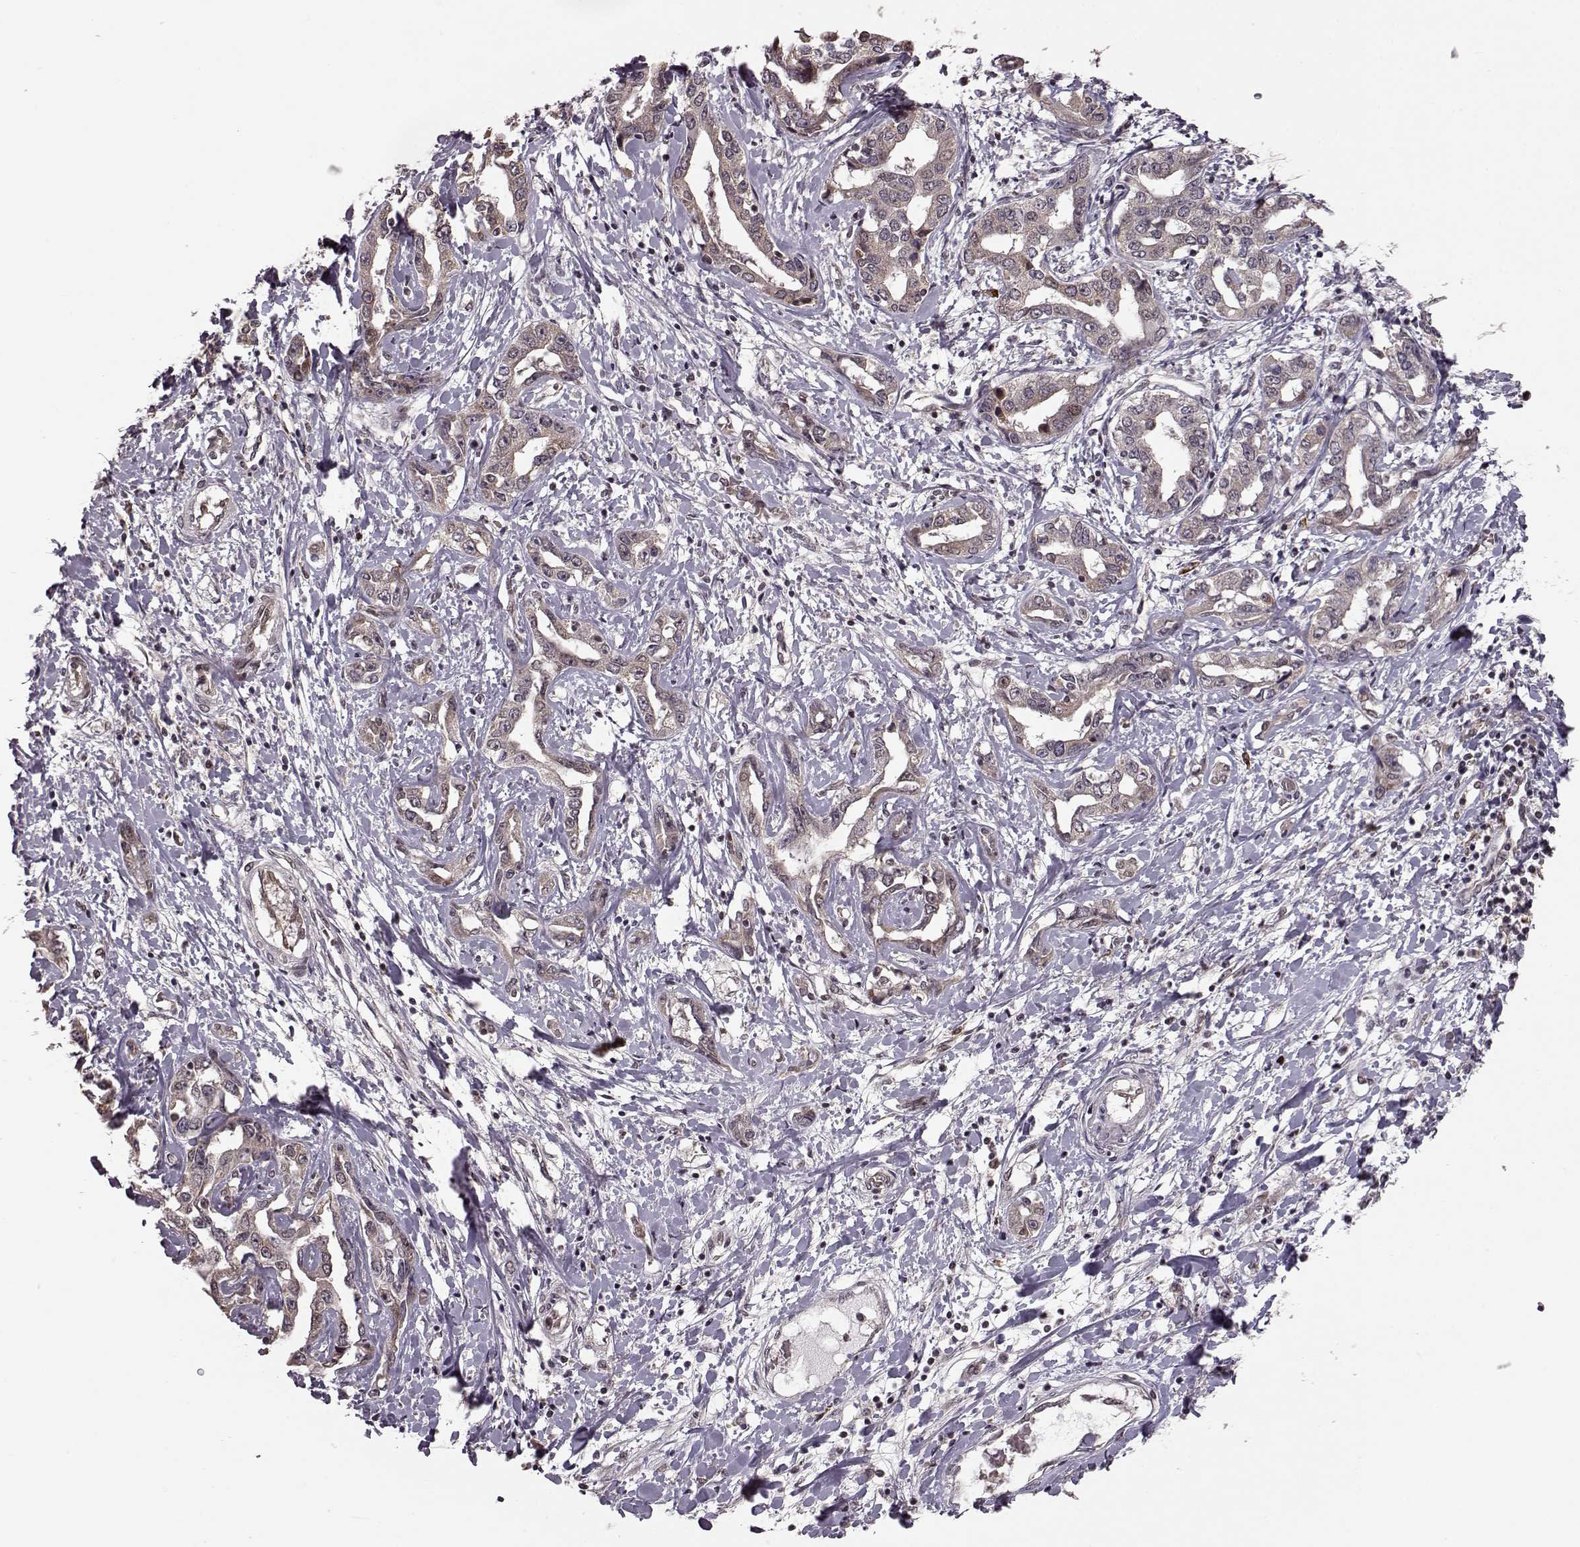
{"staining": {"intensity": "moderate", "quantity": ">75%", "location": "cytoplasmic/membranous"}, "tissue": "liver cancer", "cell_type": "Tumor cells", "image_type": "cancer", "snomed": [{"axis": "morphology", "description": "Cholangiocarcinoma"}, {"axis": "topography", "description": "Liver"}], "caption": "An image of cholangiocarcinoma (liver) stained for a protein demonstrates moderate cytoplasmic/membranous brown staining in tumor cells.", "gene": "ELOVL5", "patient": {"sex": "male", "age": 59}}